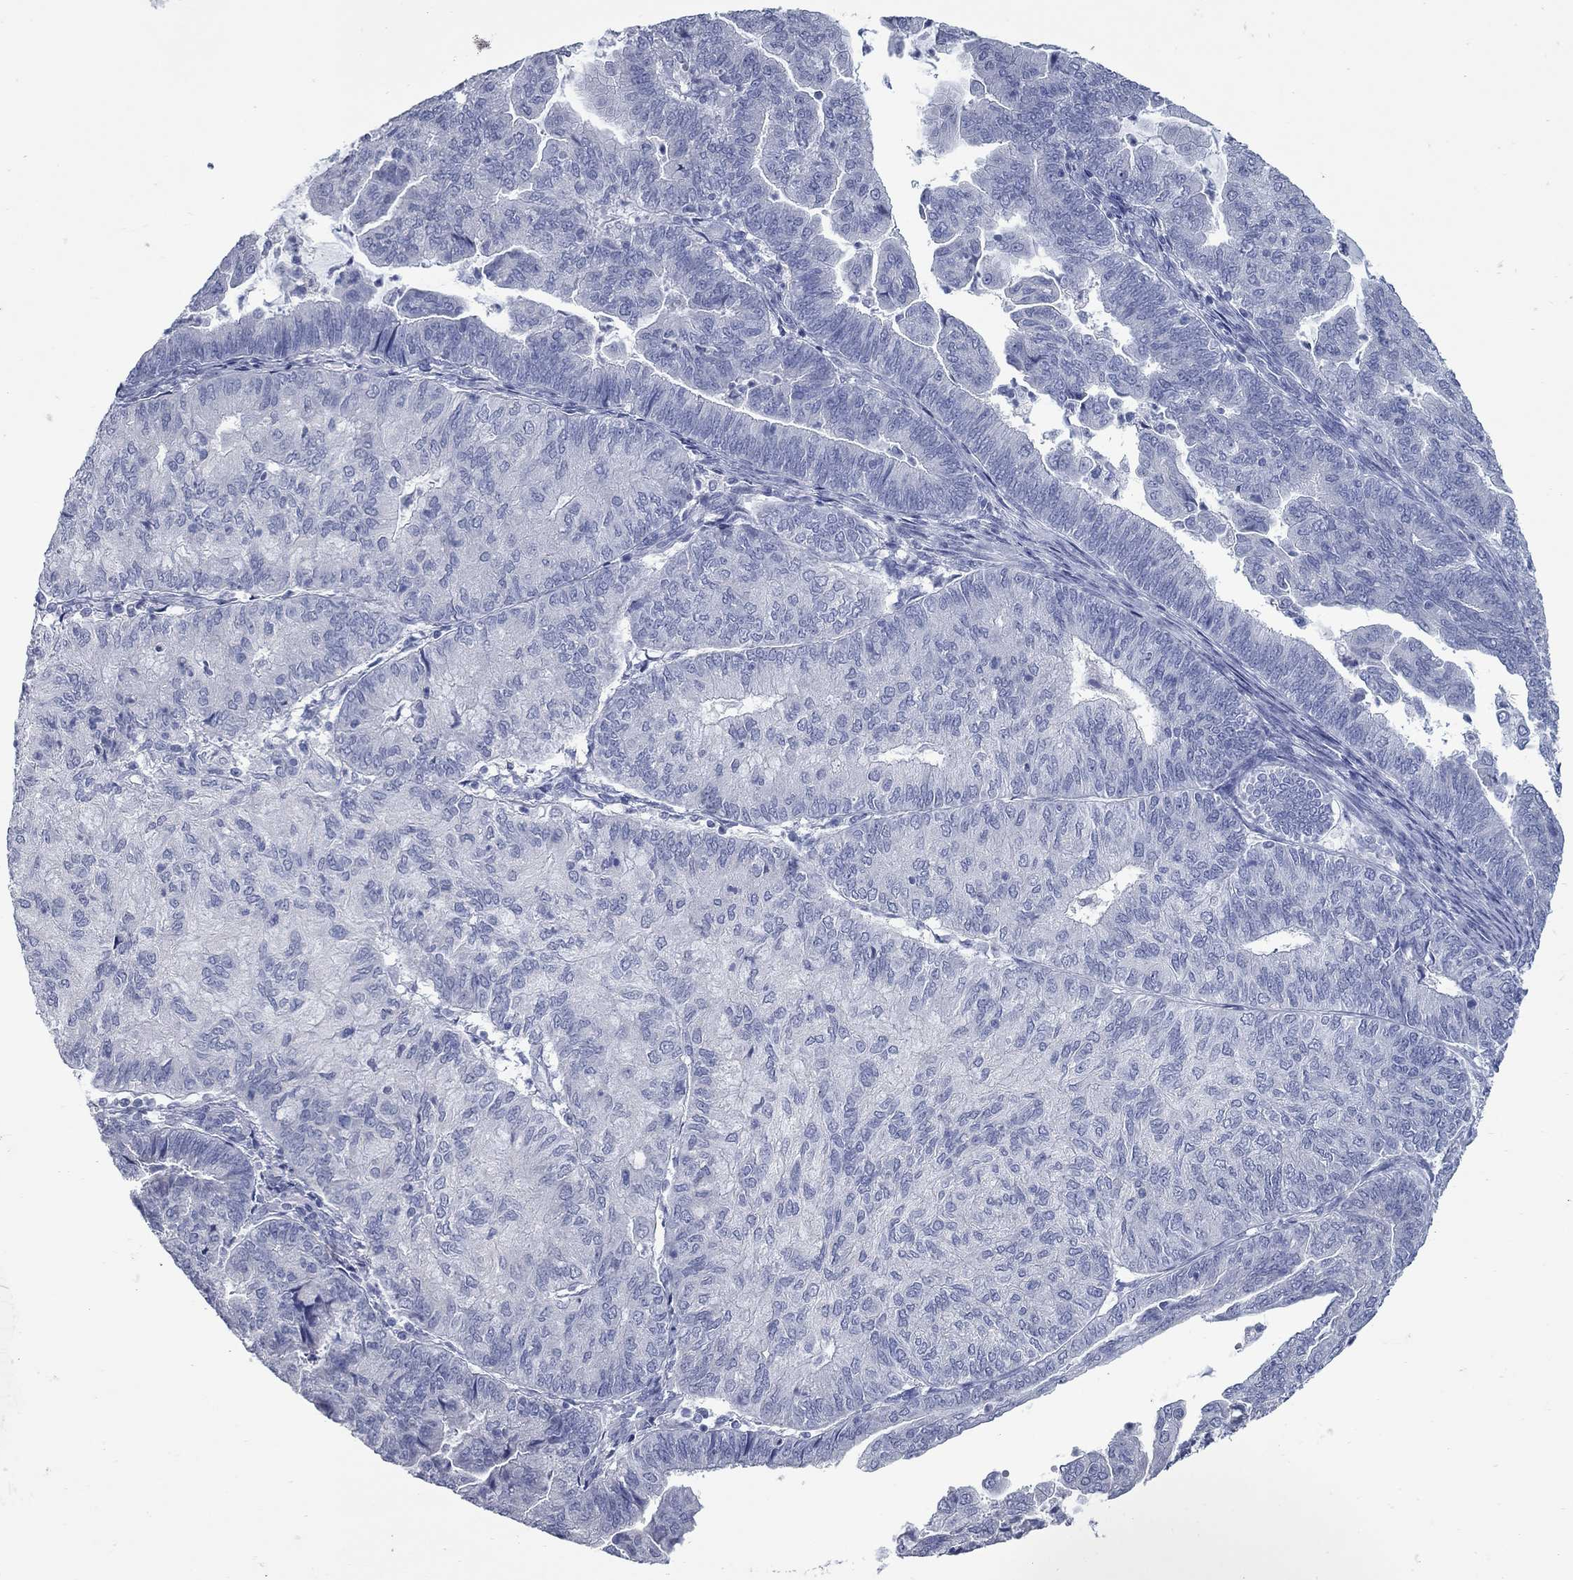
{"staining": {"intensity": "negative", "quantity": "none", "location": "none"}, "tissue": "endometrial cancer", "cell_type": "Tumor cells", "image_type": "cancer", "snomed": [{"axis": "morphology", "description": "Adenocarcinoma, NOS"}, {"axis": "topography", "description": "Endometrium"}], "caption": "This is an immunohistochemistry image of adenocarcinoma (endometrial). There is no expression in tumor cells.", "gene": "KIRREL2", "patient": {"sex": "female", "age": 82}}